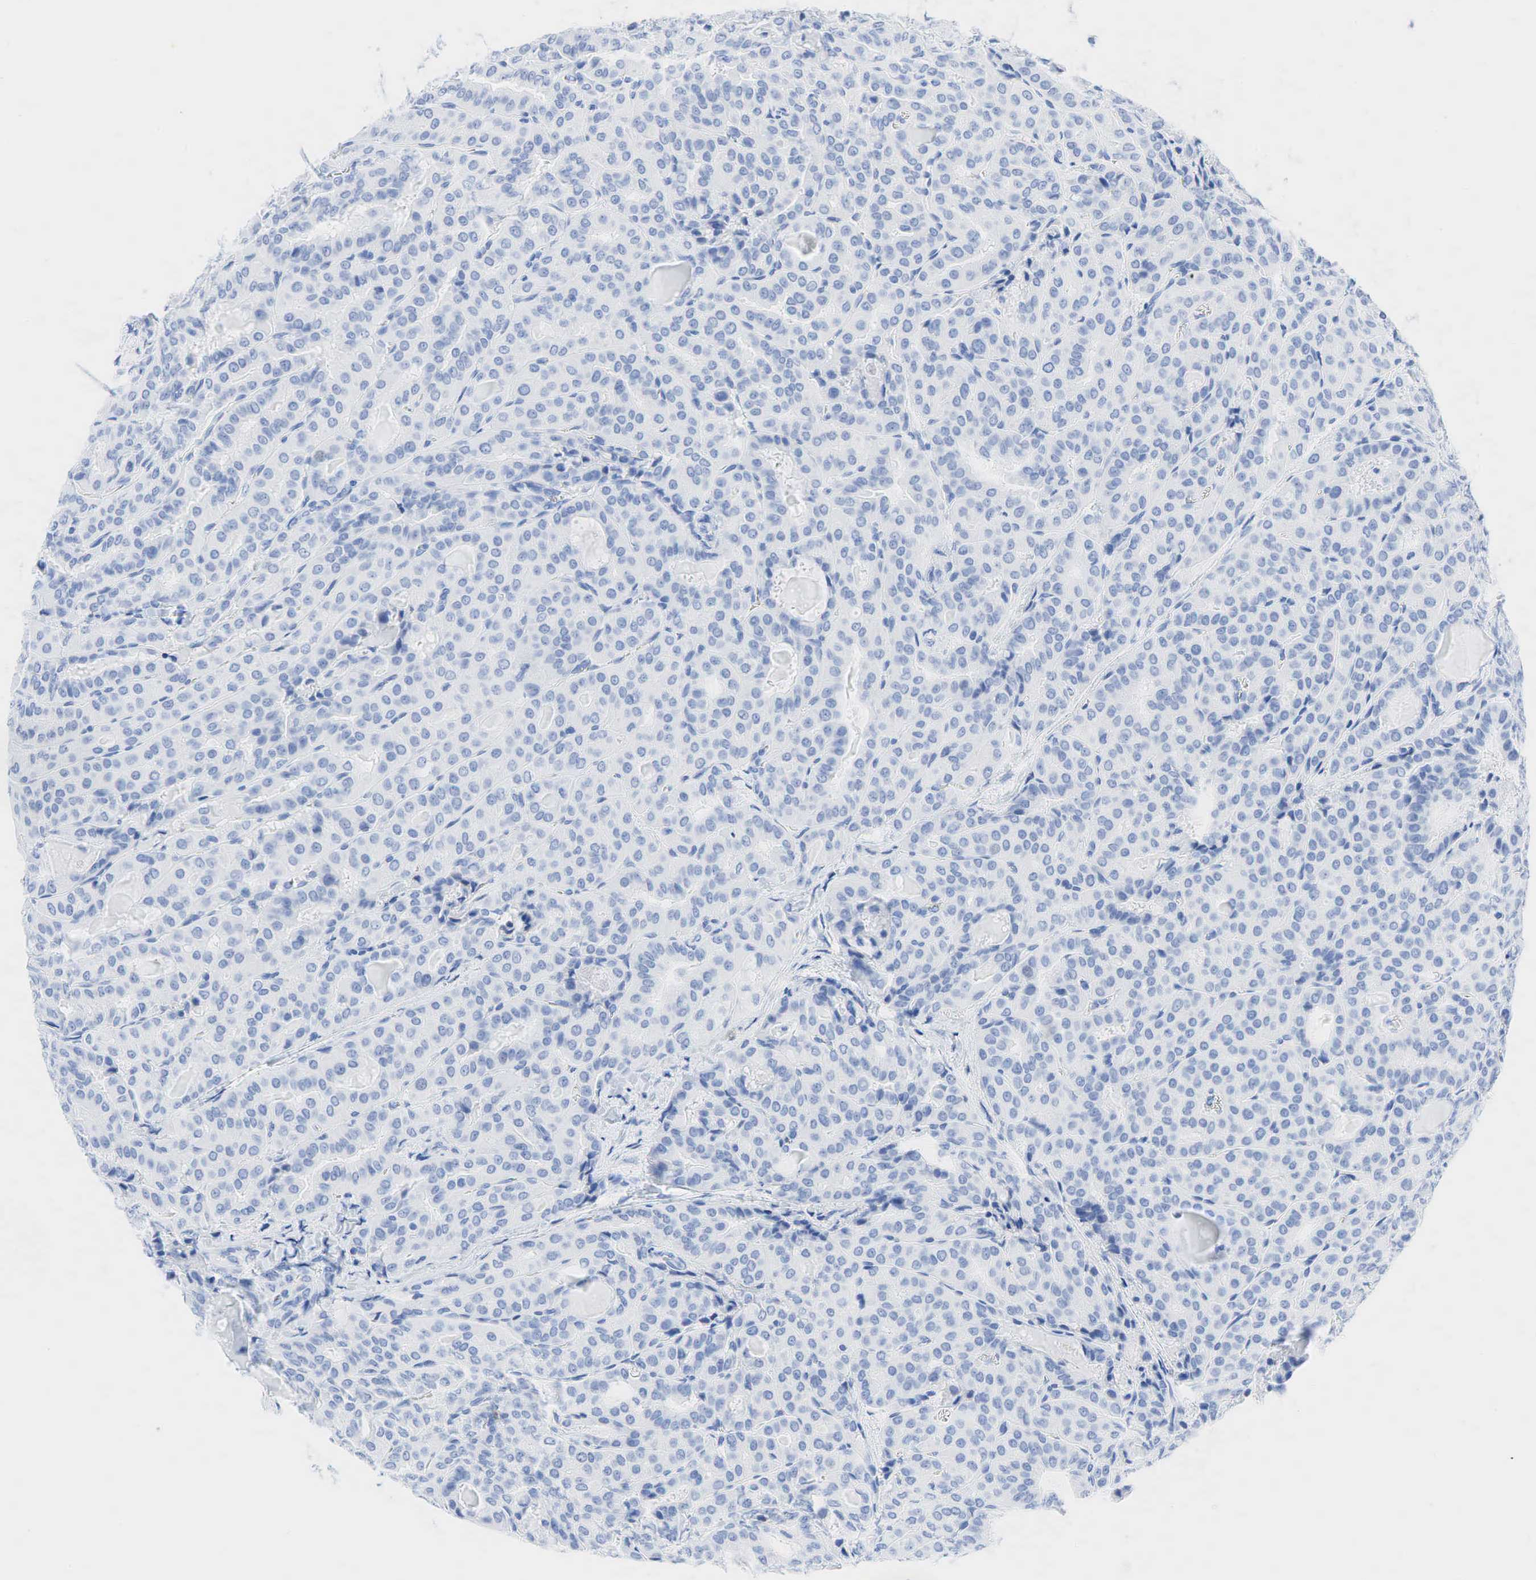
{"staining": {"intensity": "negative", "quantity": "none", "location": "none"}, "tissue": "thyroid cancer", "cell_type": "Tumor cells", "image_type": "cancer", "snomed": [{"axis": "morphology", "description": "Papillary adenocarcinoma, NOS"}, {"axis": "topography", "description": "Thyroid gland"}], "caption": "There is no significant positivity in tumor cells of thyroid cancer (papillary adenocarcinoma). The staining is performed using DAB brown chromogen with nuclei counter-stained in using hematoxylin.", "gene": "INHA", "patient": {"sex": "female", "age": 71}}